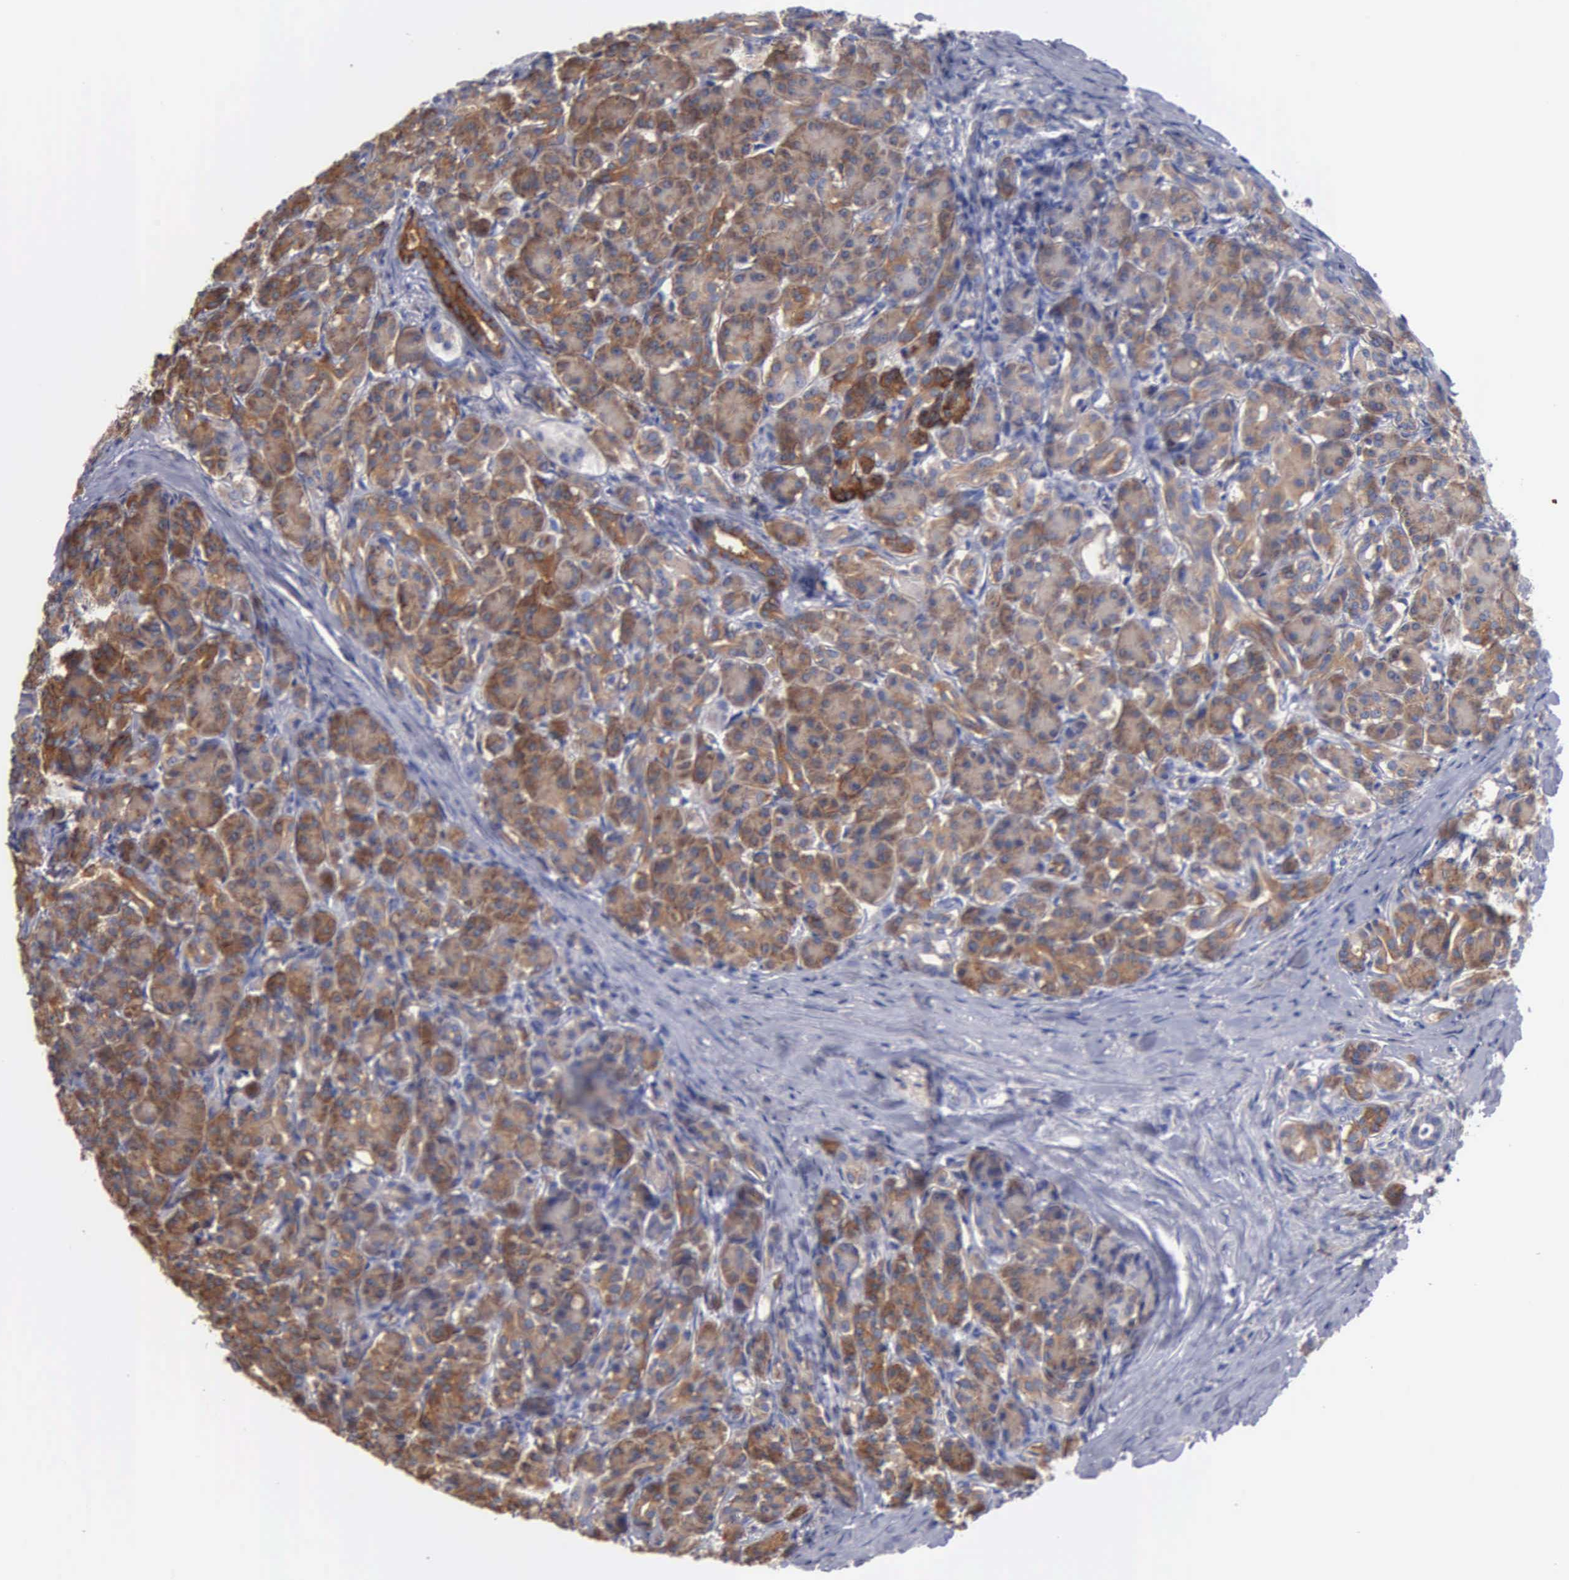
{"staining": {"intensity": "moderate", "quantity": ">75%", "location": "cytoplasmic/membranous"}, "tissue": "pancreas", "cell_type": "Exocrine glandular cells", "image_type": "normal", "snomed": [{"axis": "morphology", "description": "Normal tissue, NOS"}, {"axis": "topography", "description": "Lymph node"}, {"axis": "topography", "description": "Pancreas"}], "caption": "Immunohistochemistry photomicrograph of unremarkable pancreas: pancreas stained using immunohistochemistry demonstrates medium levels of moderate protein expression localized specifically in the cytoplasmic/membranous of exocrine glandular cells, appearing as a cytoplasmic/membranous brown color.", "gene": "PTGS2", "patient": {"sex": "male", "age": 59}}